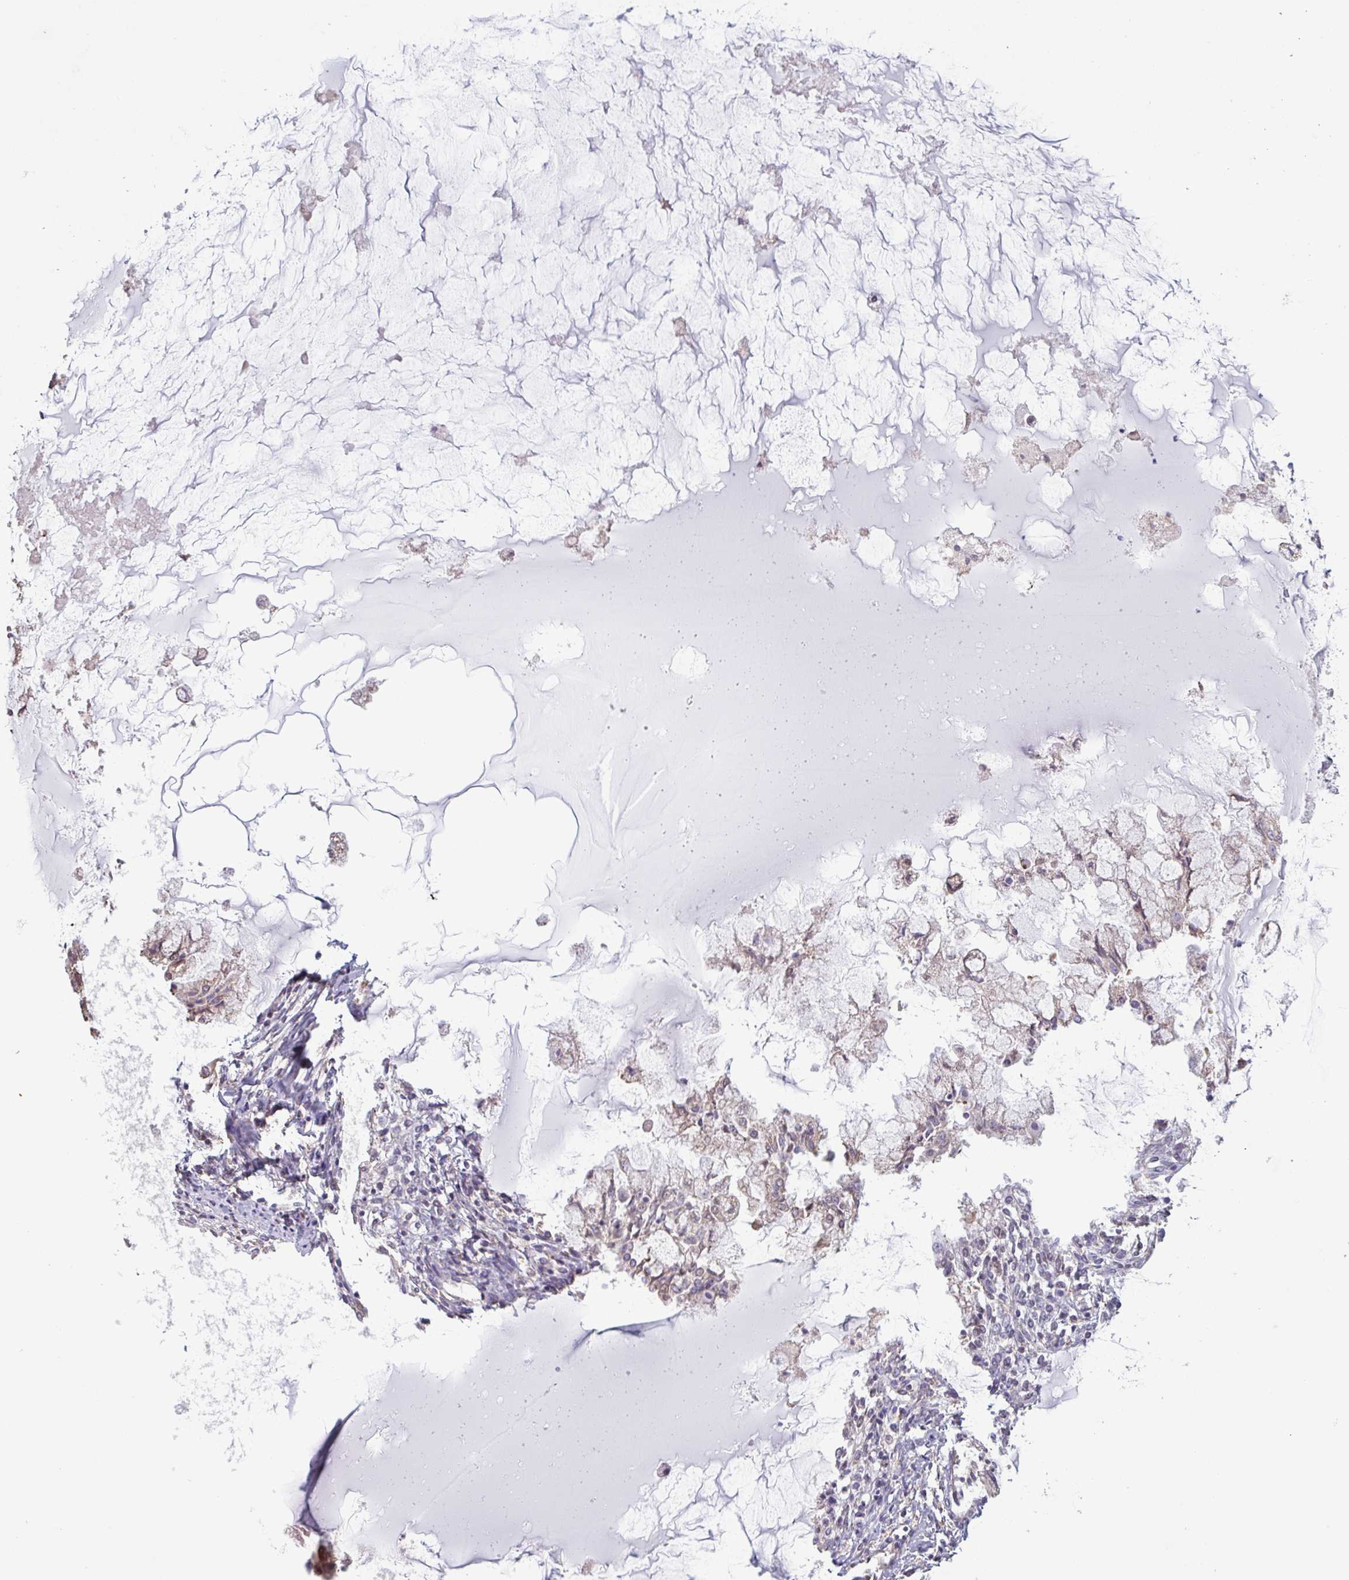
{"staining": {"intensity": "weak", "quantity": "25%-75%", "location": "cytoplasmic/membranous,nuclear"}, "tissue": "ovarian cancer", "cell_type": "Tumor cells", "image_type": "cancer", "snomed": [{"axis": "morphology", "description": "Cystadenocarcinoma, mucinous, NOS"}, {"axis": "topography", "description": "Ovary"}], "caption": "IHC (DAB (3,3'-diaminobenzidine)) staining of human ovarian mucinous cystadenocarcinoma exhibits weak cytoplasmic/membranous and nuclear protein staining in about 25%-75% of tumor cells.", "gene": "TAF1D", "patient": {"sex": "female", "age": 34}}